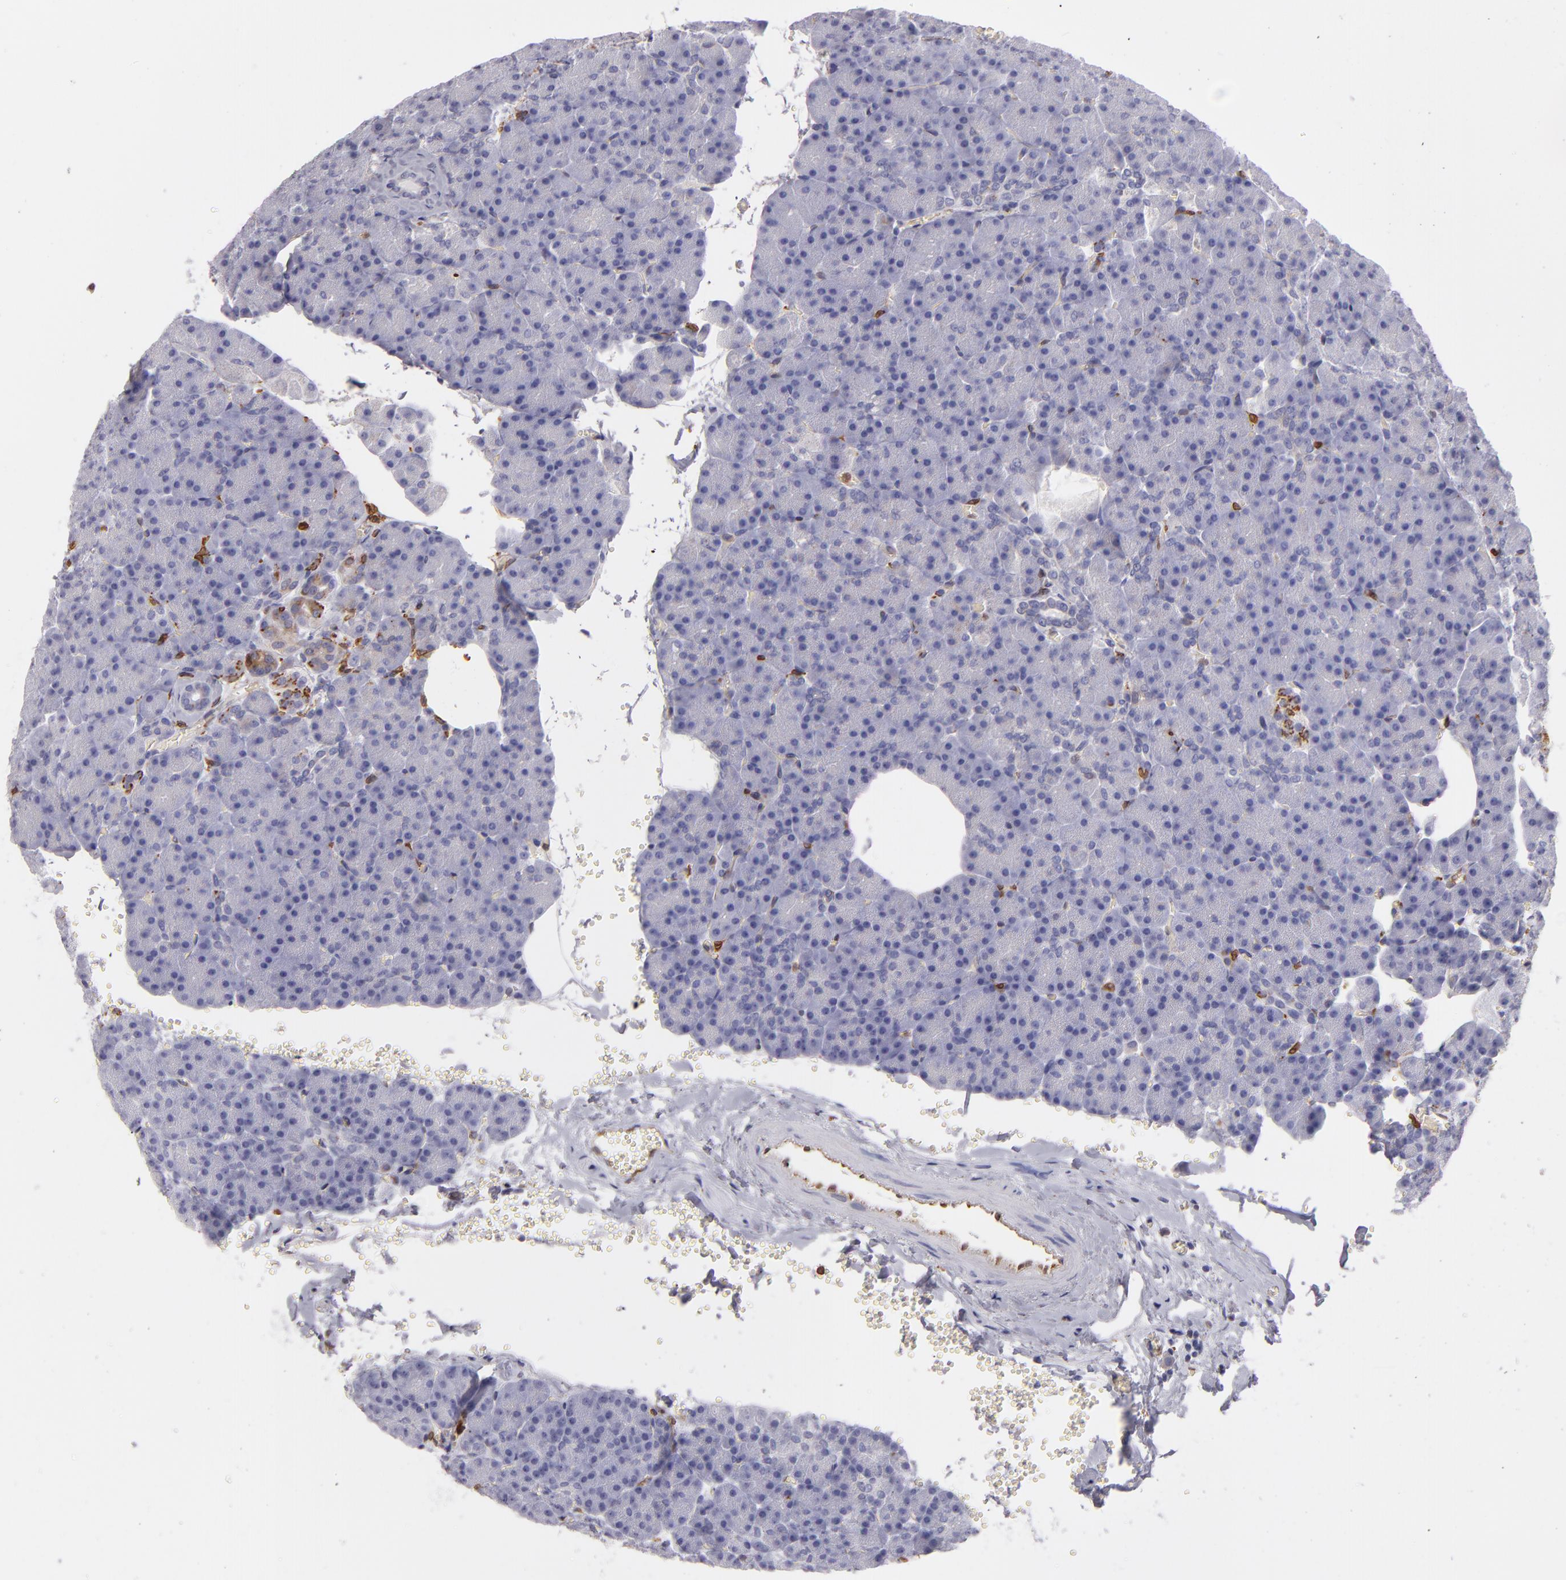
{"staining": {"intensity": "negative", "quantity": "none", "location": "none"}, "tissue": "pancreas", "cell_type": "Exocrine glandular cells", "image_type": "normal", "snomed": [{"axis": "morphology", "description": "Normal tissue, NOS"}, {"axis": "topography", "description": "Pancreas"}], "caption": "Exocrine glandular cells show no significant protein expression in benign pancreas.", "gene": "CD74", "patient": {"sex": "female", "age": 35}}